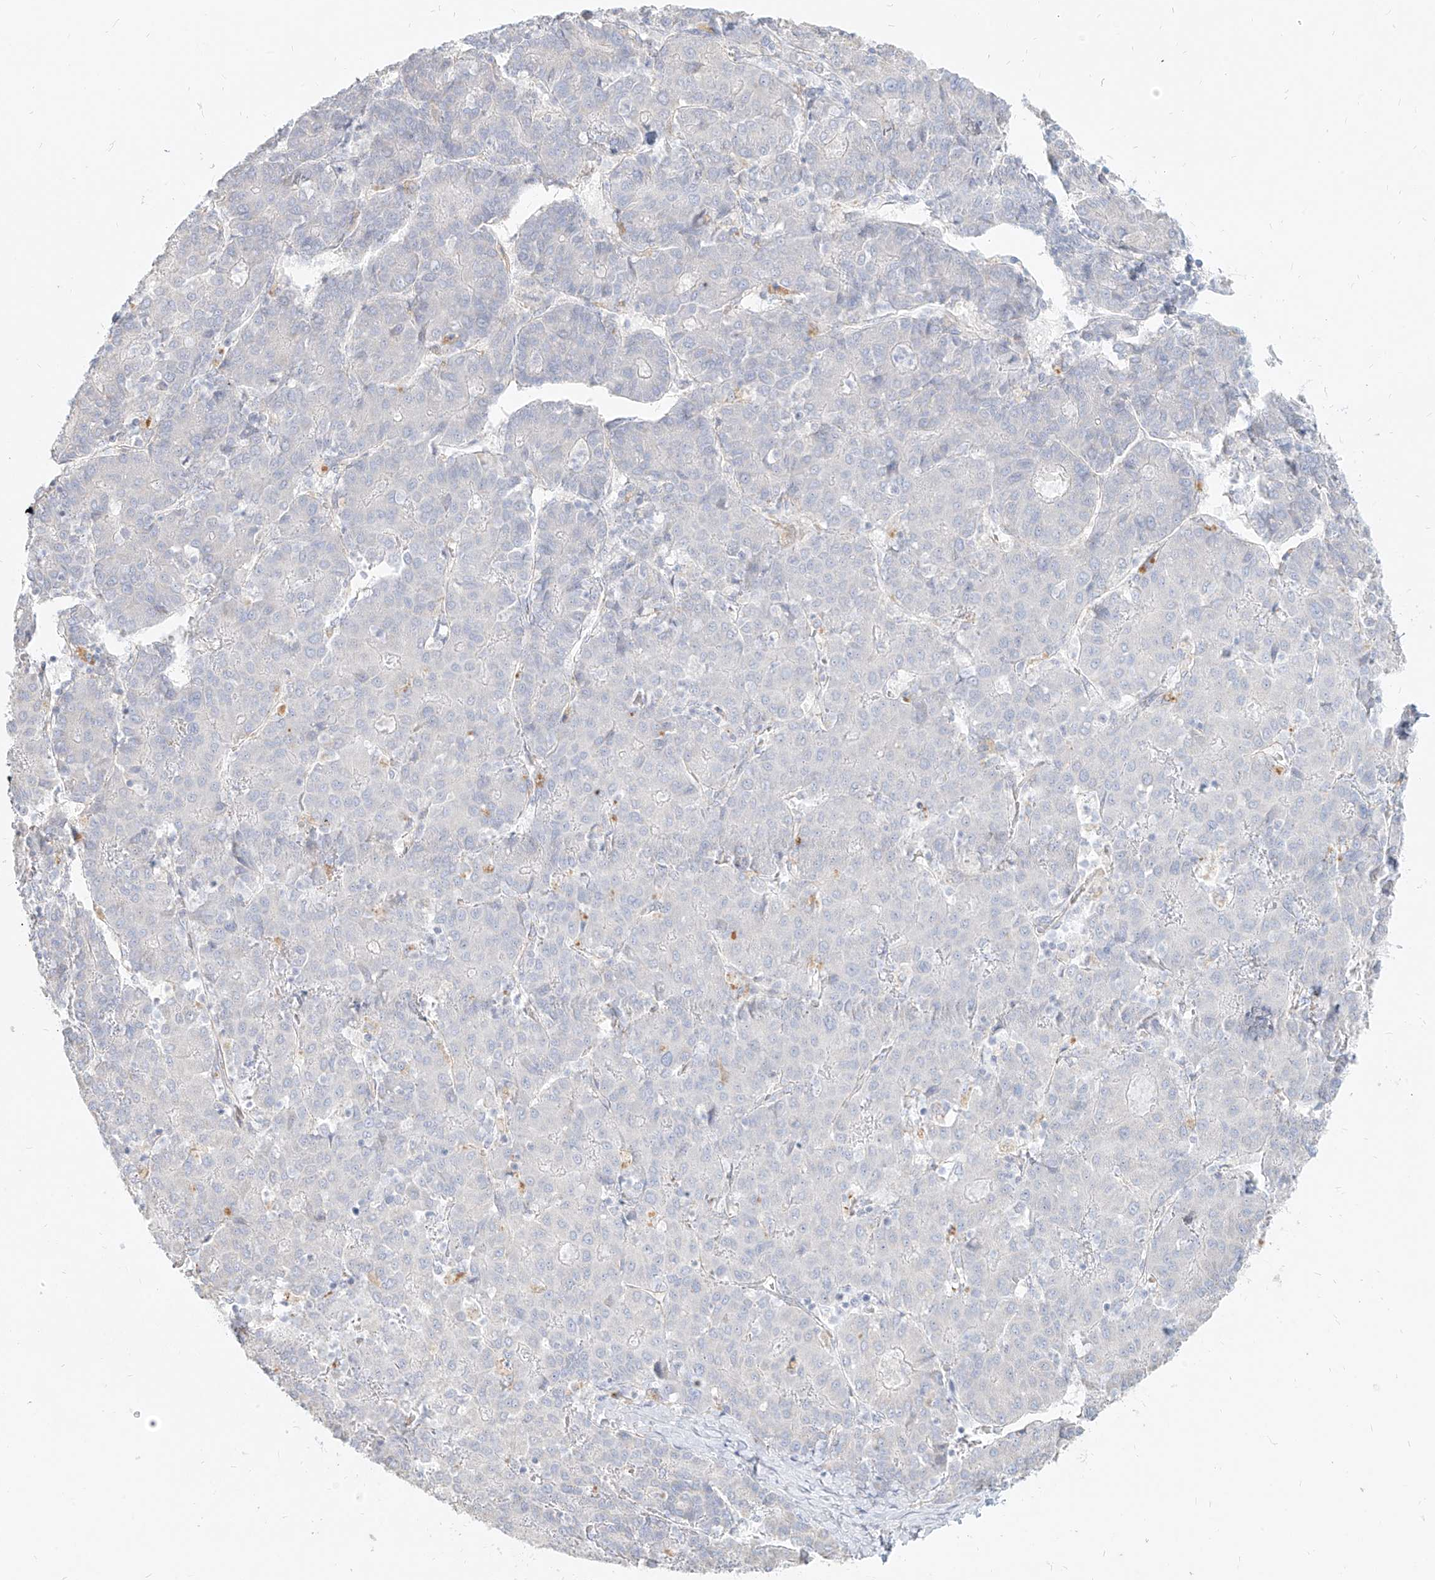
{"staining": {"intensity": "negative", "quantity": "none", "location": "none"}, "tissue": "liver cancer", "cell_type": "Tumor cells", "image_type": "cancer", "snomed": [{"axis": "morphology", "description": "Carcinoma, Hepatocellular, NOS"}, {"axis": "topography", "description": "Liver"}], "caption": "Liver cancer was stained to show a protein in brown. There is no significant positivity in tumor cells. (DAB IHC with hematoxylin counter stain).", "gene": "ITPKB", "patient": {"sex": "male", "age": 65}}